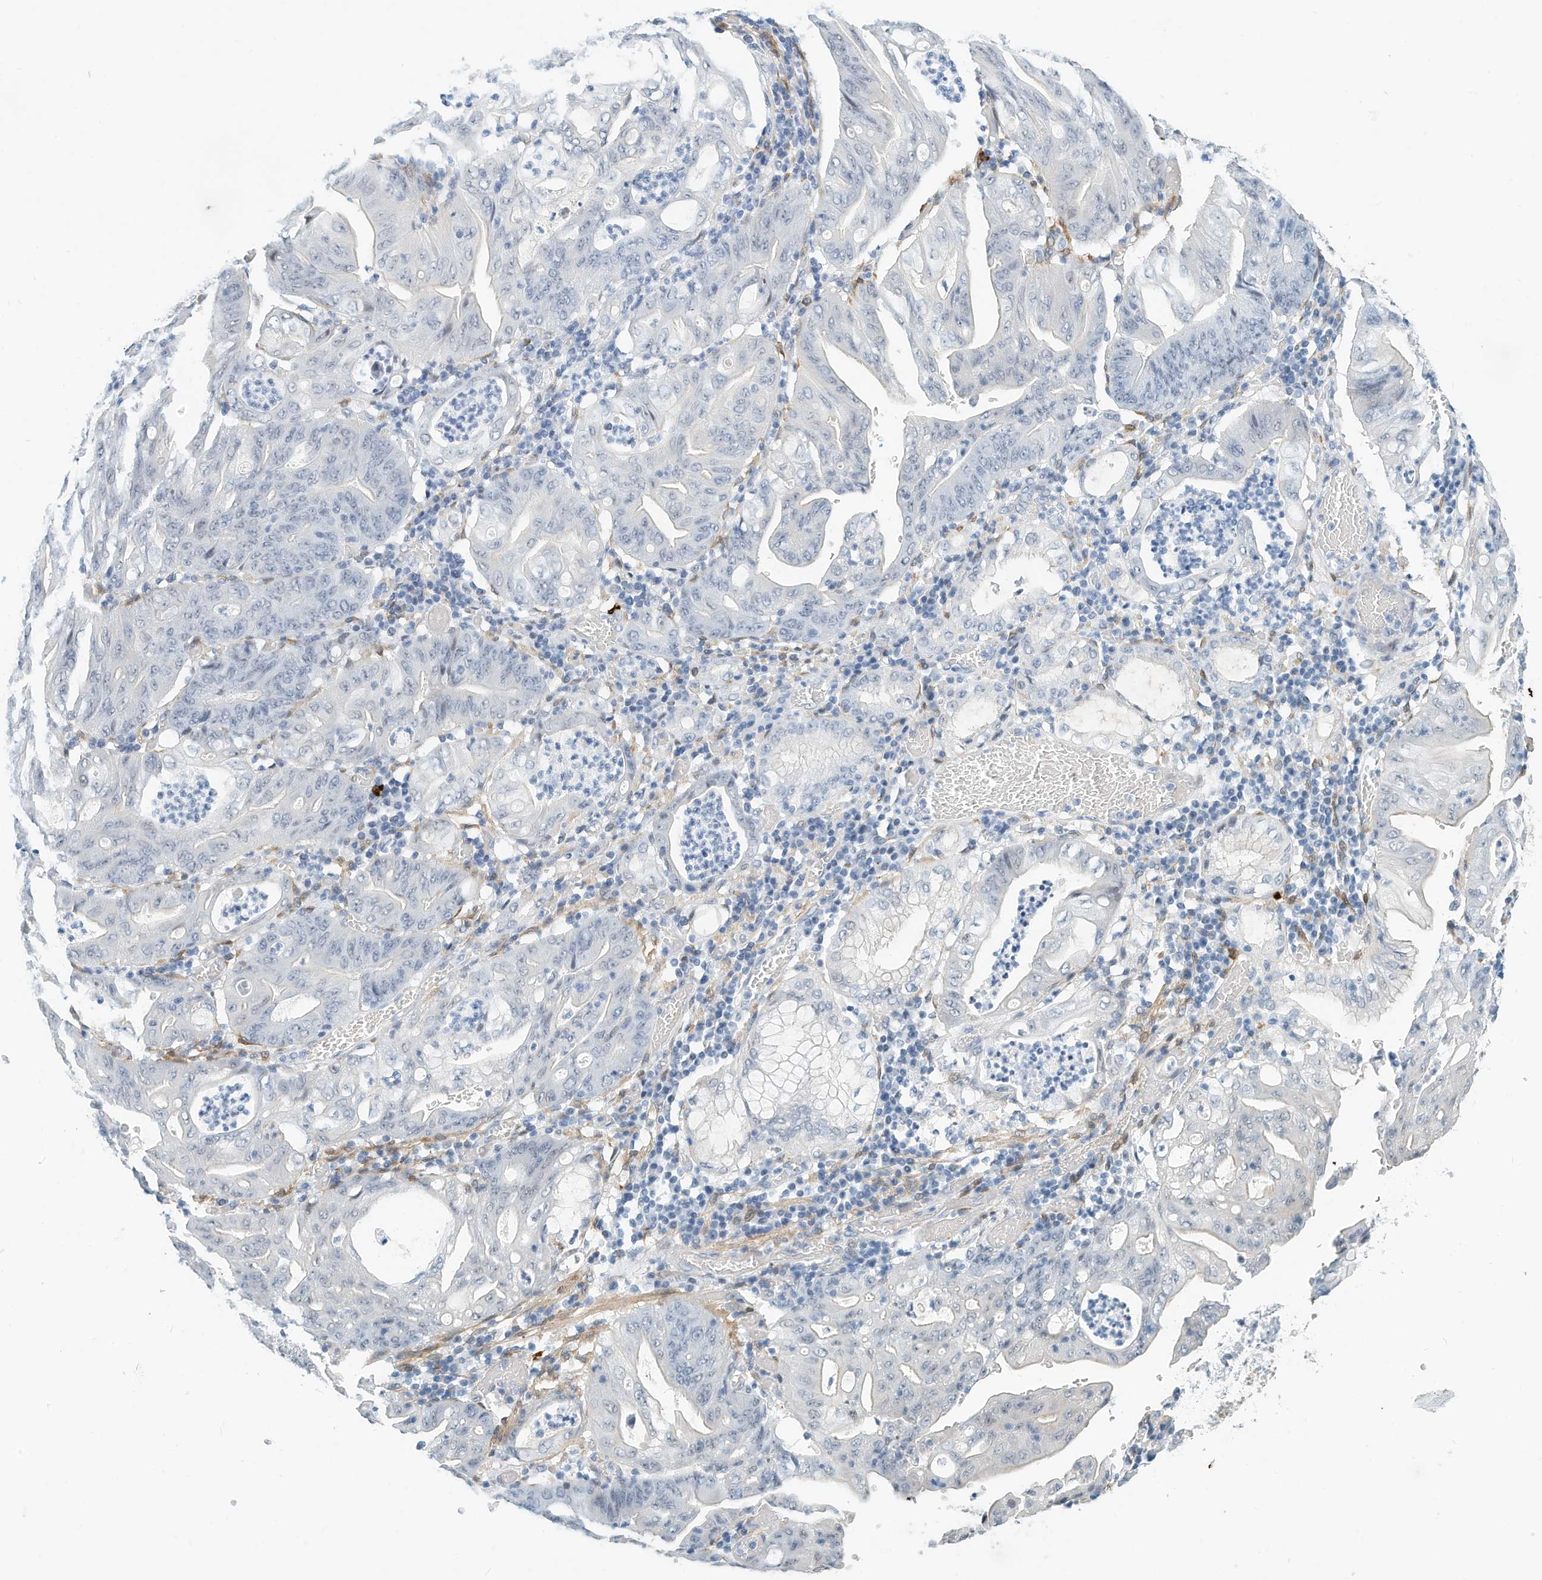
{"staining": {"intensity": "negative", "quantity": "none", "location": "none"}, "tissue": "stomach cancer", "cell_type": "Tumor cells", "image_type": "cancer", "snomed": [{"axis": "morphology", "description": "Adenocarcinoma, NOS"}, {"axis": "topography", "description": "Stomach"}], "caption": "Tumor cells show no significant protein expression in stomach cancer.", "gene": "ARHGAP28", "patient": {"sex": "female", "age": 73}}